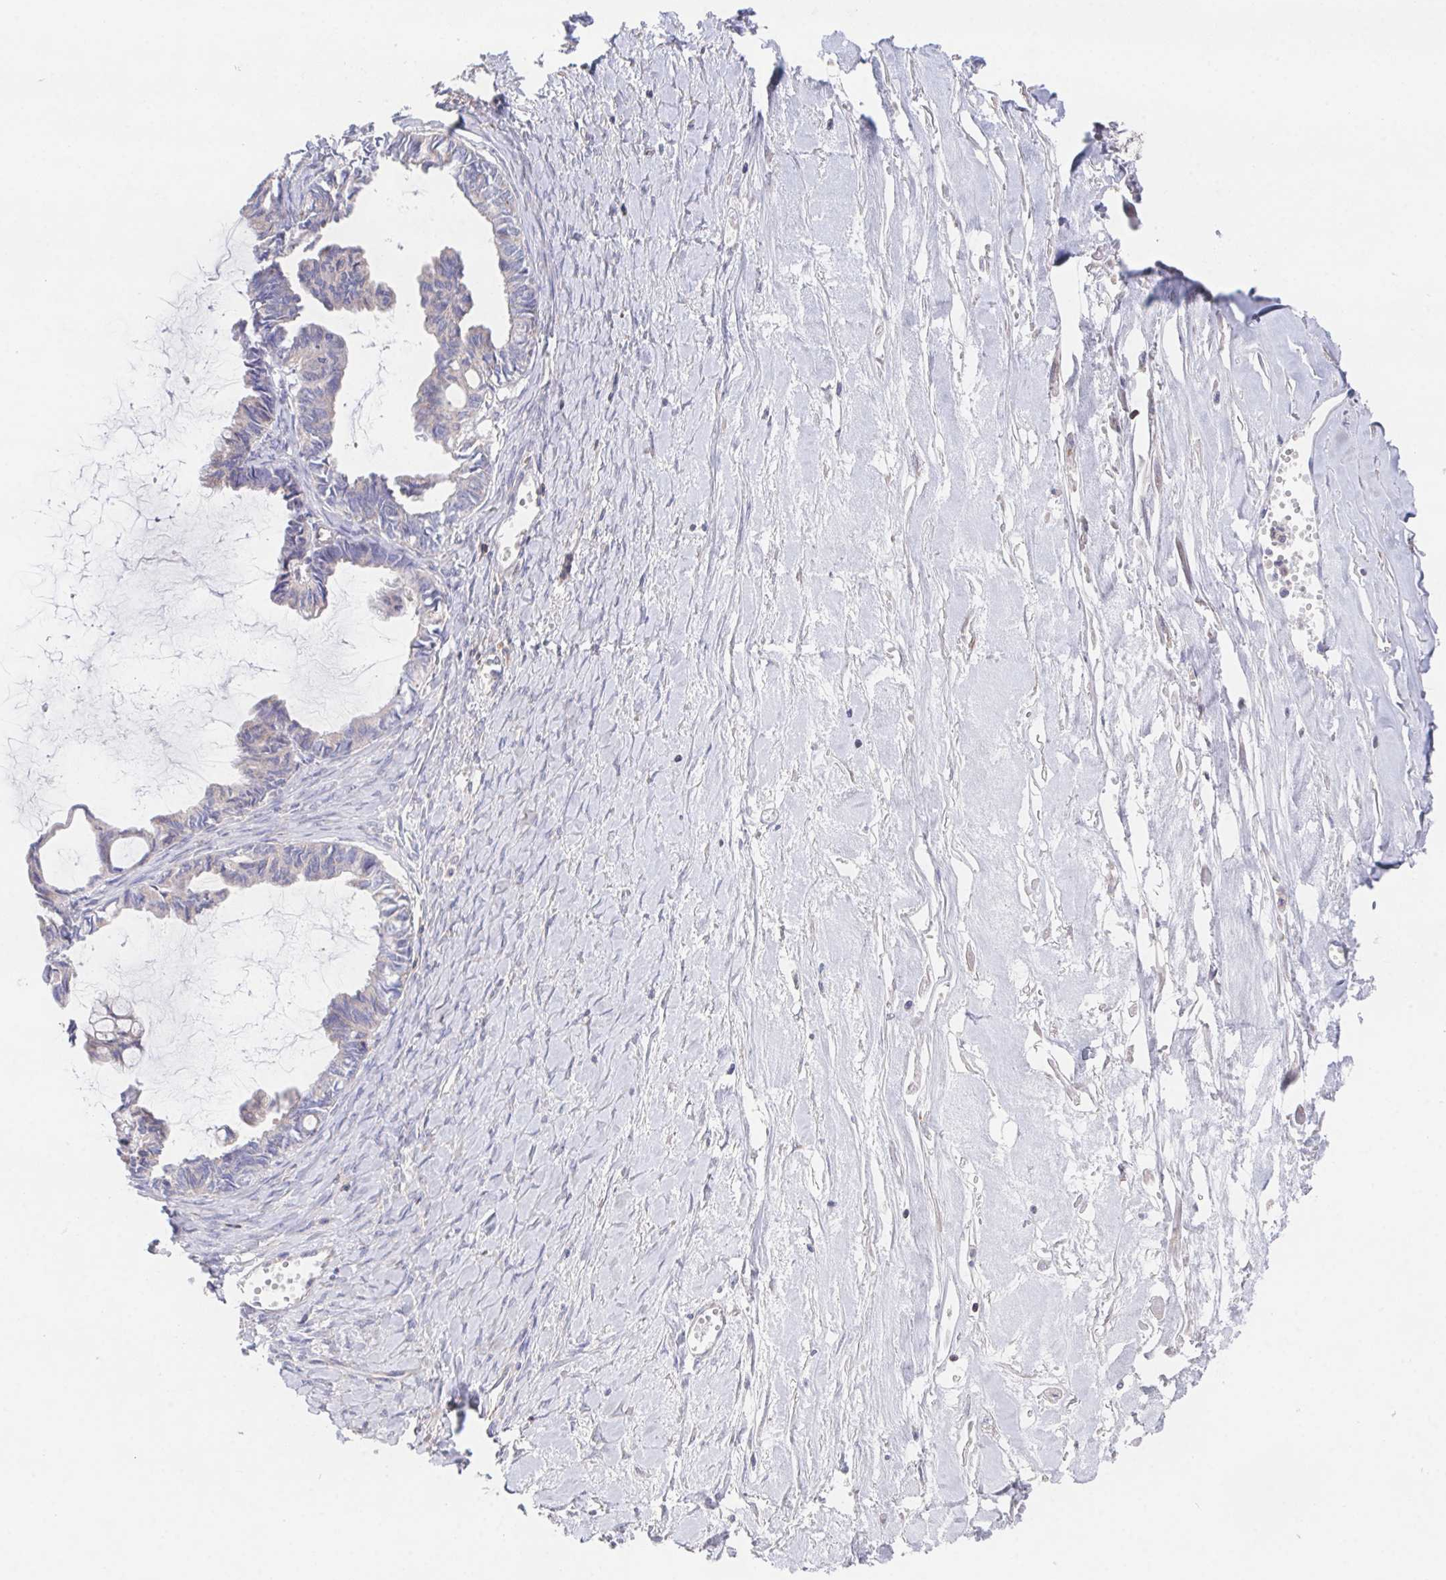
{"staining": {"intensity": "negative", "quantity": "none", "location": "none"}, "tissue": "ovarian cancer", "cell_type": "Tumor cells", "image_type": "cancer", "snomed": [{"axis": "morphology", "description": "Cystadenocarcinoma, mucinous, NOS"}, {"axis": "topography", "description": "Ovary"}], "caption": "A micrograph of ovarian mucinous cystadenocarcinoma stained for a protein demonstrates no brown staining in tumor cells.", "gene": "FAM241A", "patient": {"sex": "female", "age": 61}}